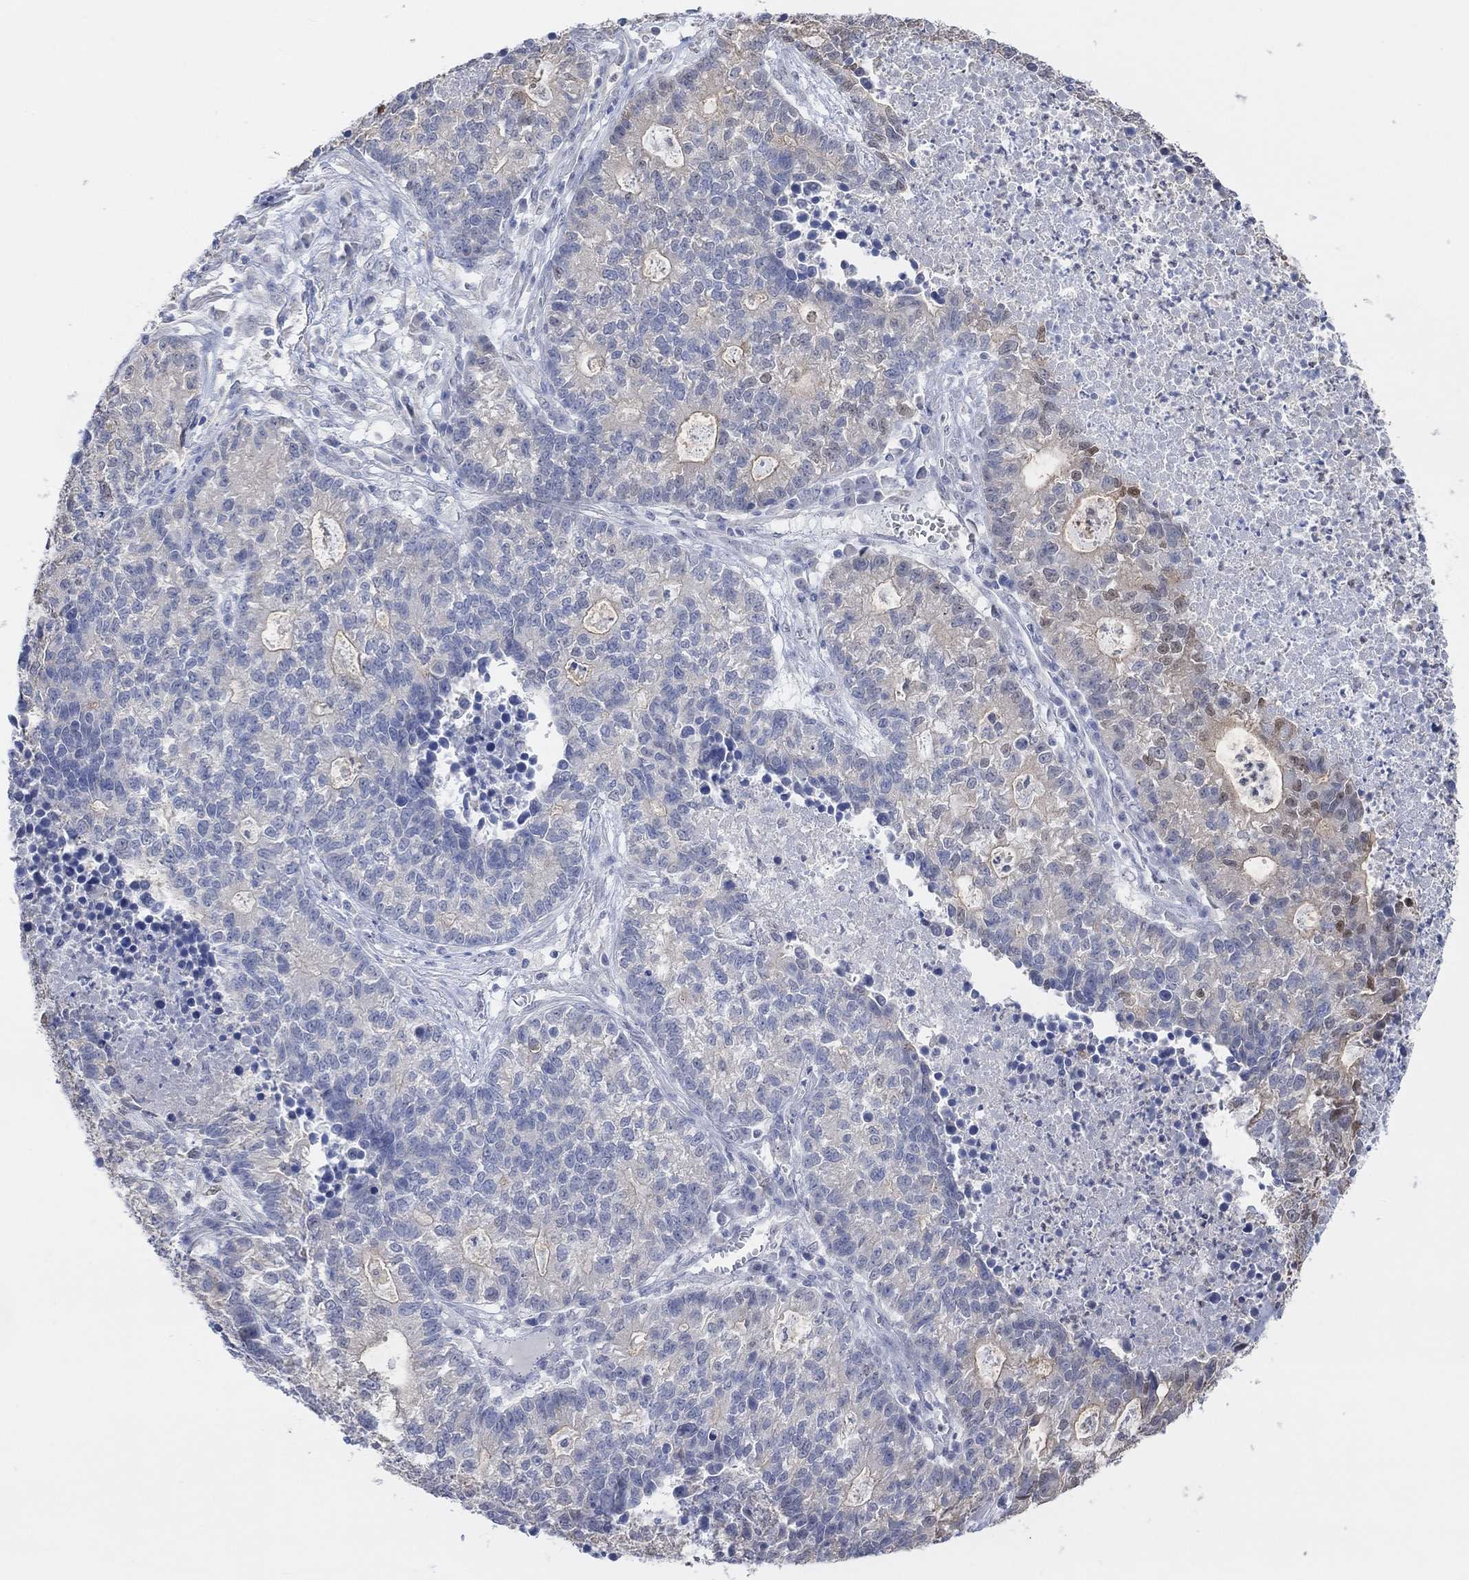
{"staining": {"intensity": "negative", "quantity": "none", "location": "none"}, "tissue": "lung cancer", "cell_type": "Tumor cells", "image_type": "cancer", "snomed": [{"axis": "morphology", "description": "Adenocarcinoma, NOS"}, {"axis": "topography", "description": "Lung"}], "caption": "DAB (3,3'-diaminobenzidine) immunohistochemical staining of lung cancer (adenocarcinoma) demonstrates no significant positivity in tumor cells.", "gene": "MUC1", "patient": {"sex": "male", "age": 57}}